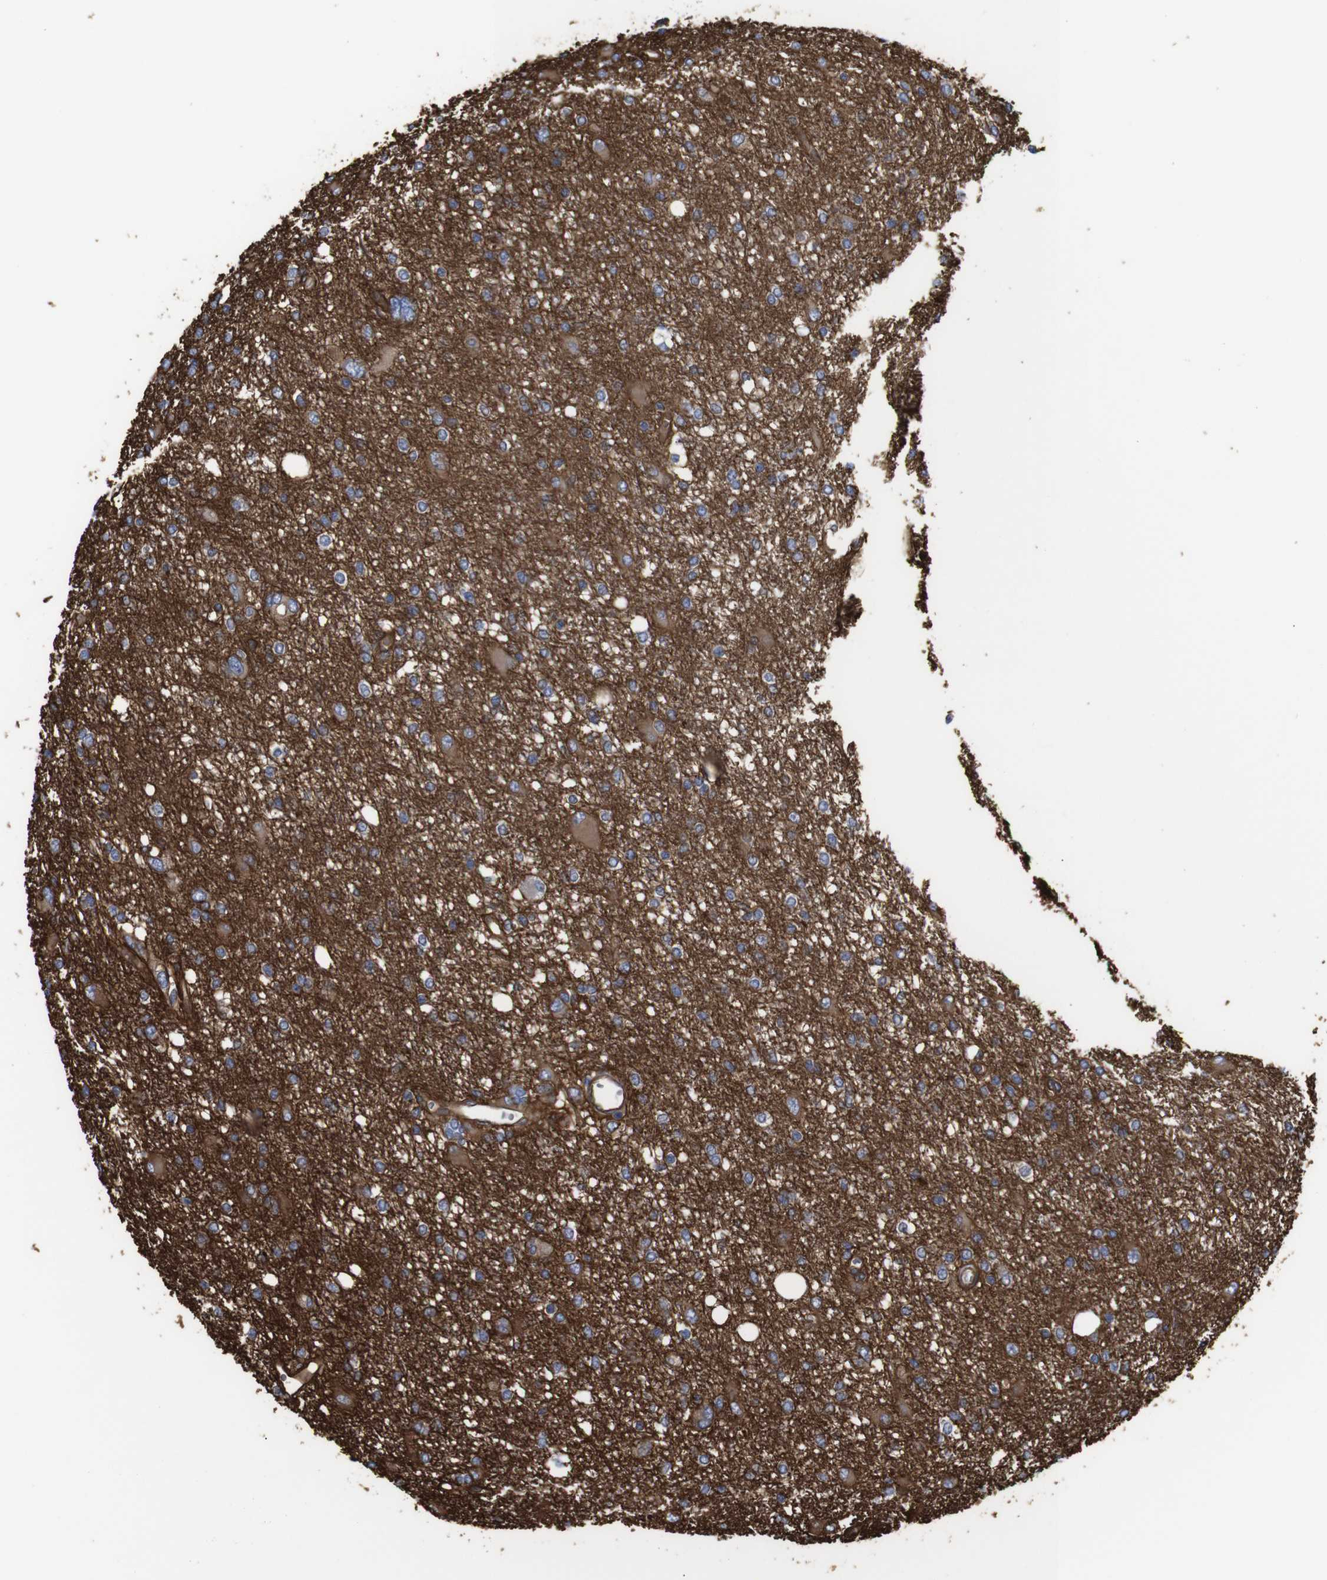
{"staining": {"intensity": "weak", "quantity": "<25%", "location": "cytoplasmic/membranous"}, "tissue": "glioma", "cell_type": "Tumor cells", "image_type": "cancer", "snomed": [{"axis": "morphology", "description": "Glioma, malignant, High grade"}, {"axis": "topography", "description": "Brain"}], "caption": "Immunohistochemistry (IHC) histopathology image of human malignant glioma (high-grade) stained for a protein (brown), which displays no expression in tumor cells.", "gene": "SPTBN1", "patient": {"sex": "female", "age": 59}}